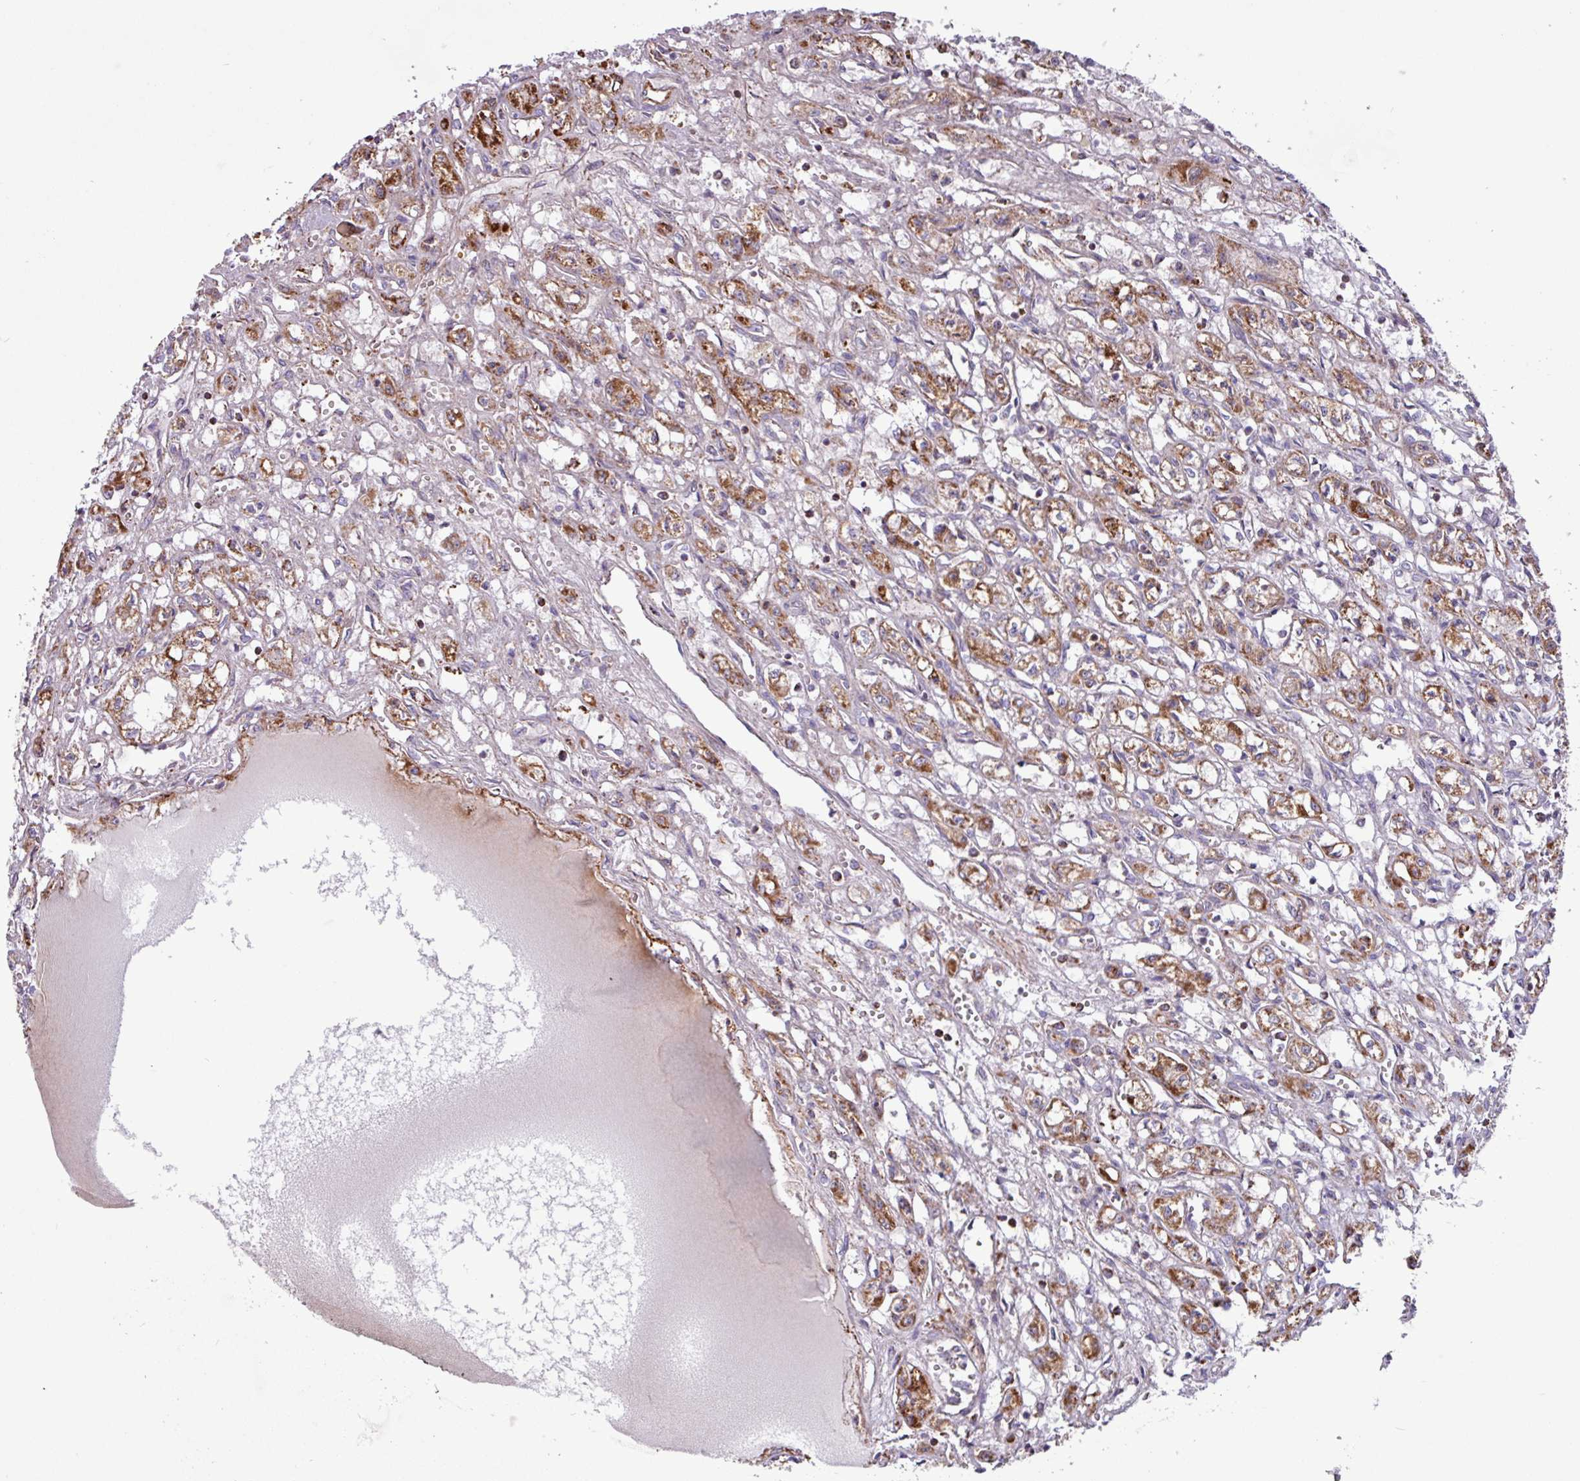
{"staining": {"intensity": "moderate", "quantity": ">75%", "location": "cytoplasmic/membranous"}, "tissue": "renal cancer", "cell_type": "Tumor cells", "image_type": "cancer", "snomed": [{"axis": "morphology", "description": "Adenocarcinoma, NOS"}, {"axis": "topography", "description": "Kidney"}], "caption": "The immunohistochemical stain shows moderate cytoplasmic/membranous positivity in tumor cells of renal cancer tissue.", "gene": "RTL3", "patient": {"sex": "male", "age": 56}}